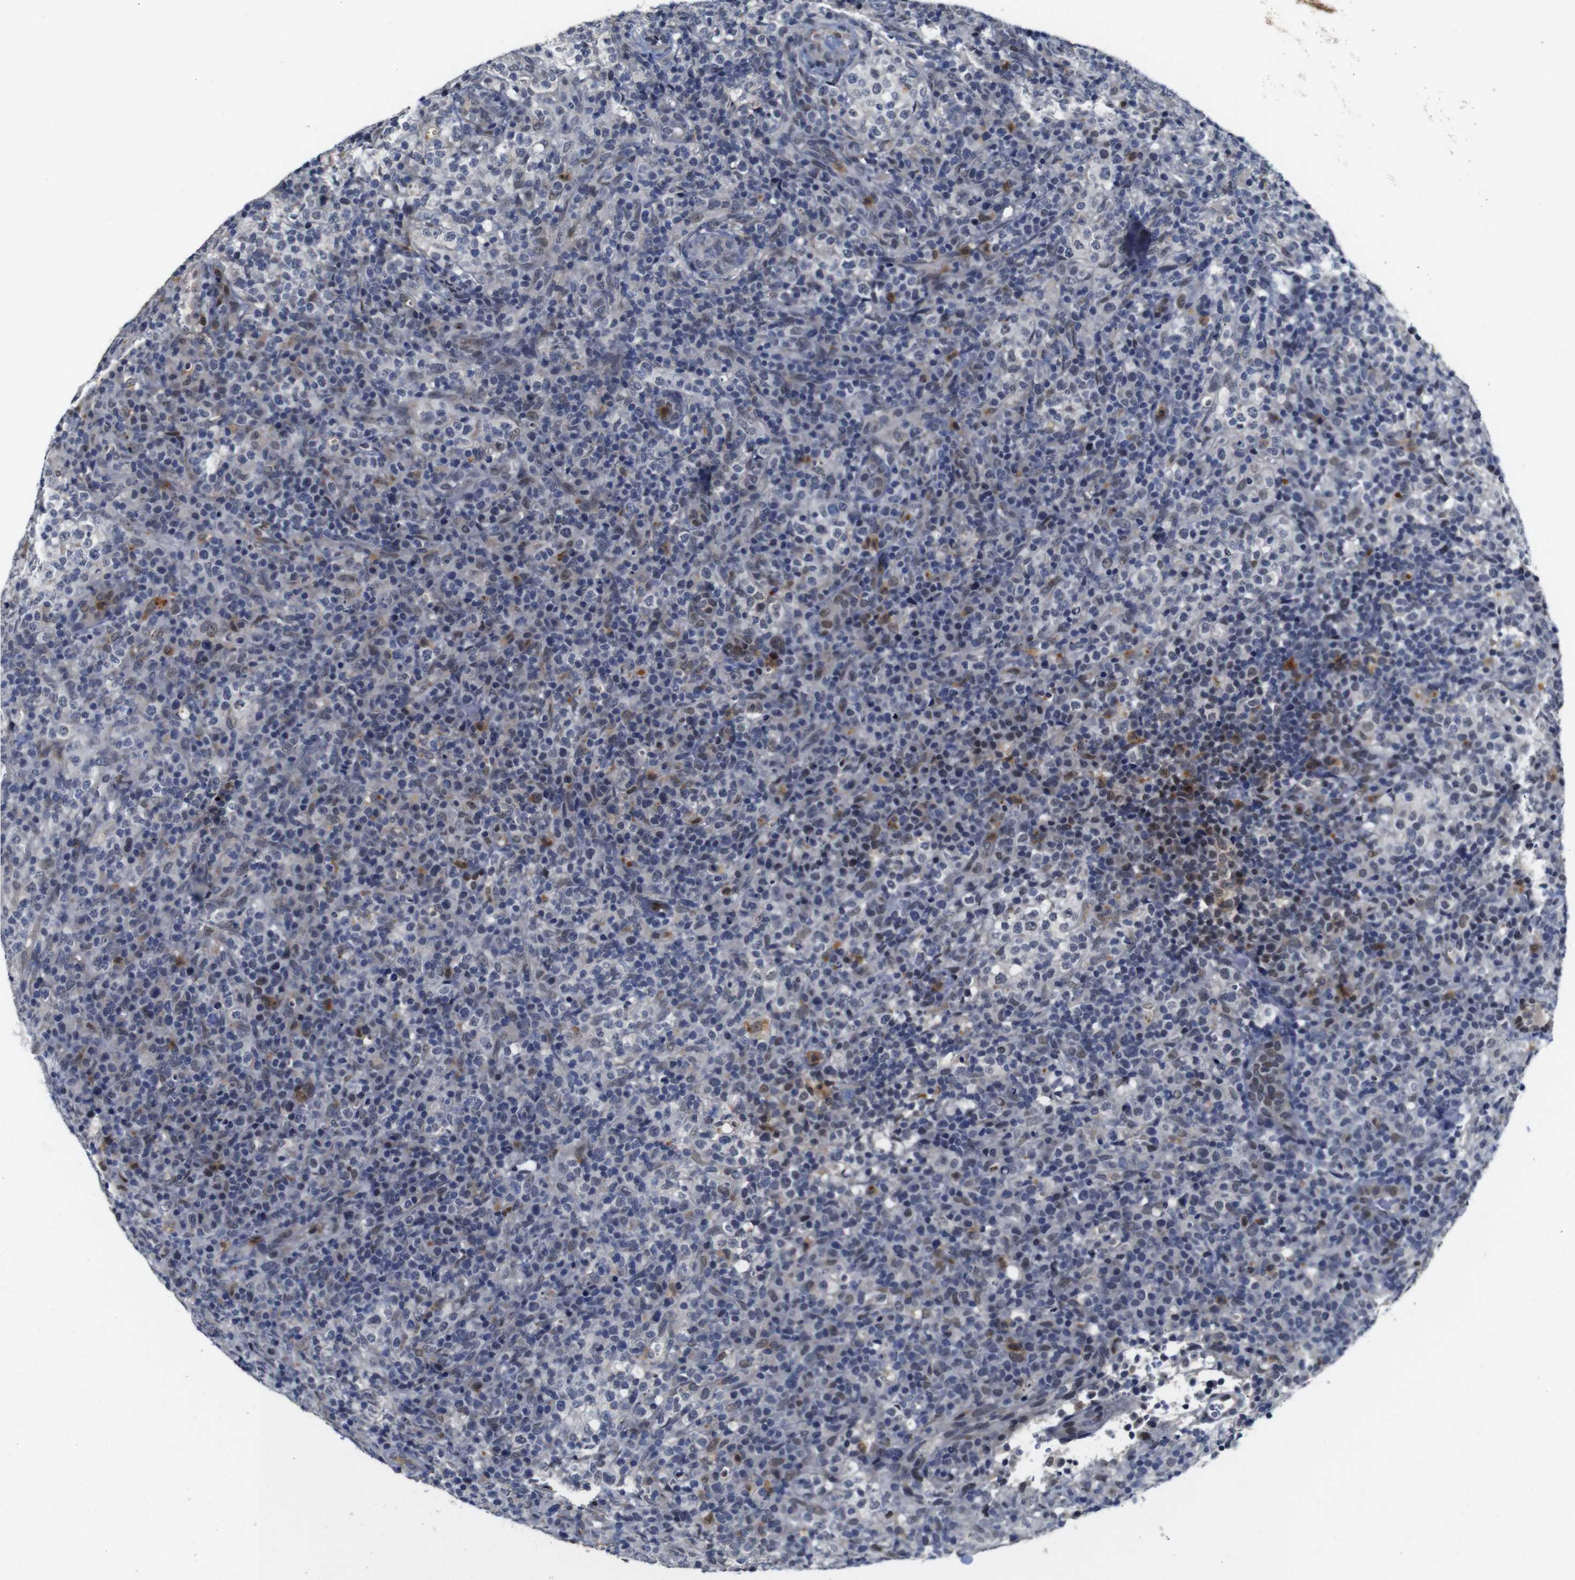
{"staining": {"intensity": "moderate", "quantity": "<25%", "location": "cytoplasmic/membranous"}, "tissue": "lymphoma", "cell_type": "Tumor cells", "image_type": "cancer", "snomed": [{"axis": "morphology", "description": "Malignant lymphoma, non-Hodgkin's type, High grade"}, {"axis": "topography", "description": "Lymph node"}], "caption": "Approximately <25% of tumor cells in malignant lymphoma, non-Hodgkin's type (high-grade) show moderate cytoplasmic/membranous protein staining as visualized by brown immunohistochemical staining.", "gene": "NTRK3", "patient": {"sex": "female", "age": 76}}